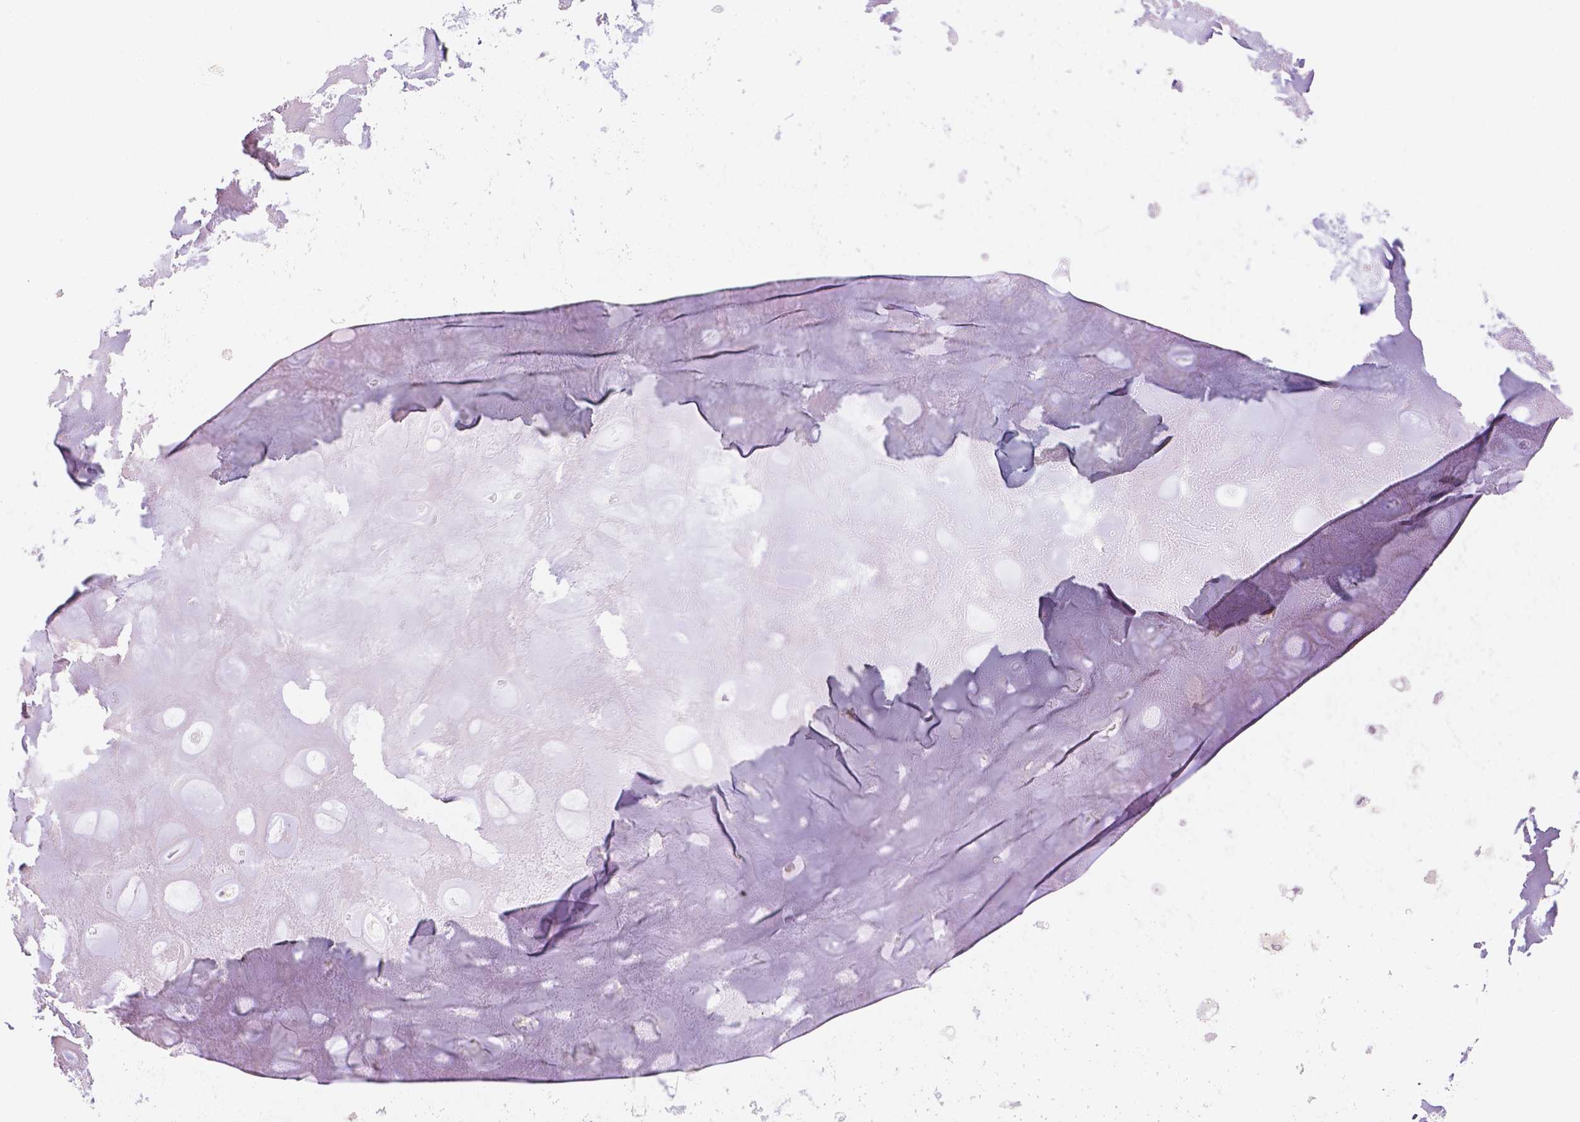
{"staining": {"intensity": "negative", "quantity": "none", "location": "none"}, "tissue": "soft tissue", "cell_type": "Chondrocytes", "image_type": "normal", "snomed": [{"axis": "morphology", "description": "Normal tissue, NOS"}, {"axis": "topography", "description": "Cartilage tissue"}], "caption": "IHC of benign soft tissue displays no positivity in chondrocytes. Nuclei are stained in blue.", "gene": "NVL", "patient": {"sex": "male", "age": 57}}